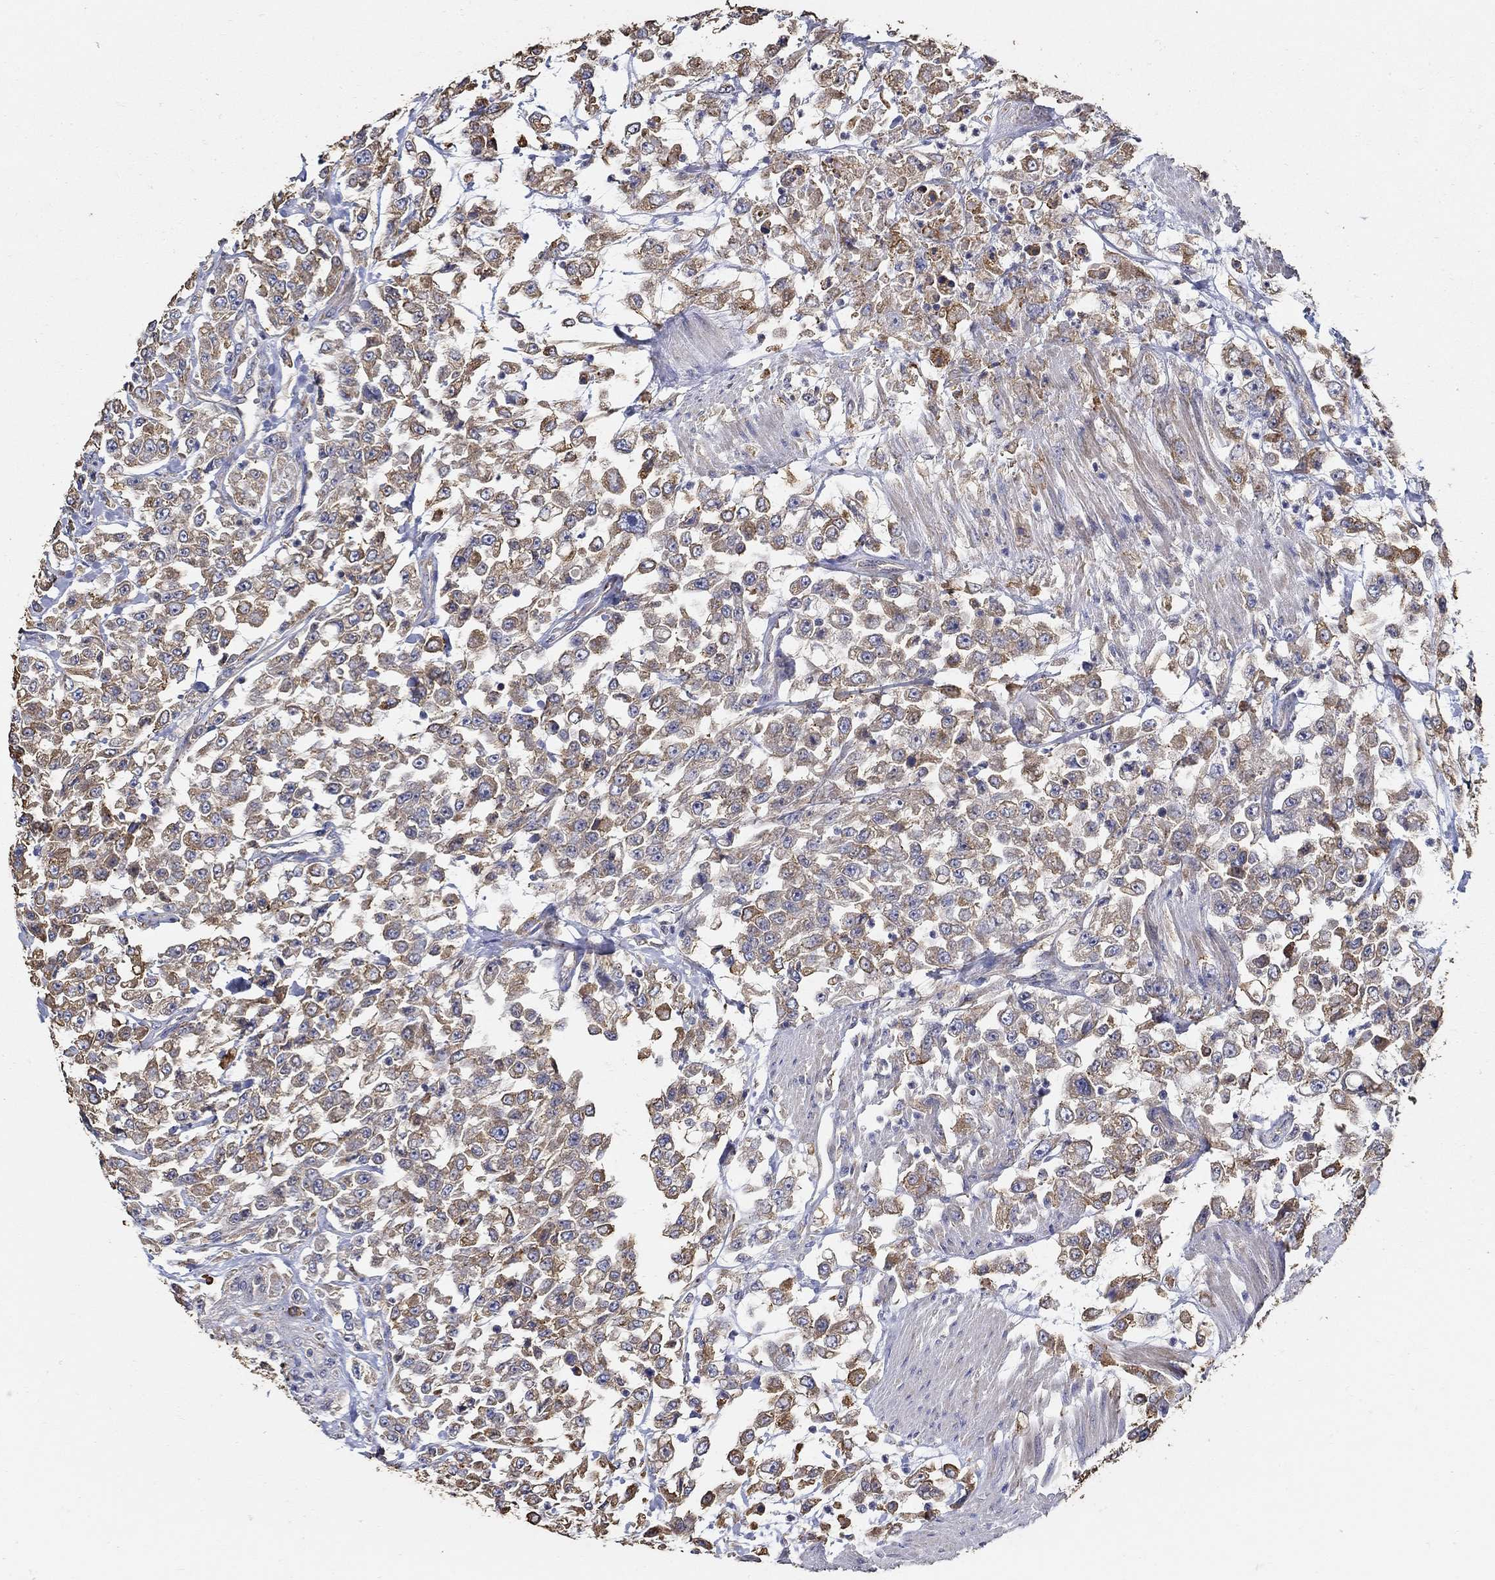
{"staining": {"intensity": "moderate", "quantity": ">75%", "location": "cytoplasmic/membranous"}, "tissue": "urothelial cancer", "cell_type": "Tumor cells", "image_type": "cancer", "snomed": [{"axis": "morphology", "description": "Urothelial carcinoma, High grade"}, {"axis": "topography", "description": "Urinary bladder"}], "caption": "IHC of urothelial carcinoma (high-grade) shows medium levels of moderate cytoplasmic/membranous positivity in approximately >75% of tumor cells.", "gene": "EMILIN3", "patient": {"sex": "male", "age": 46}}